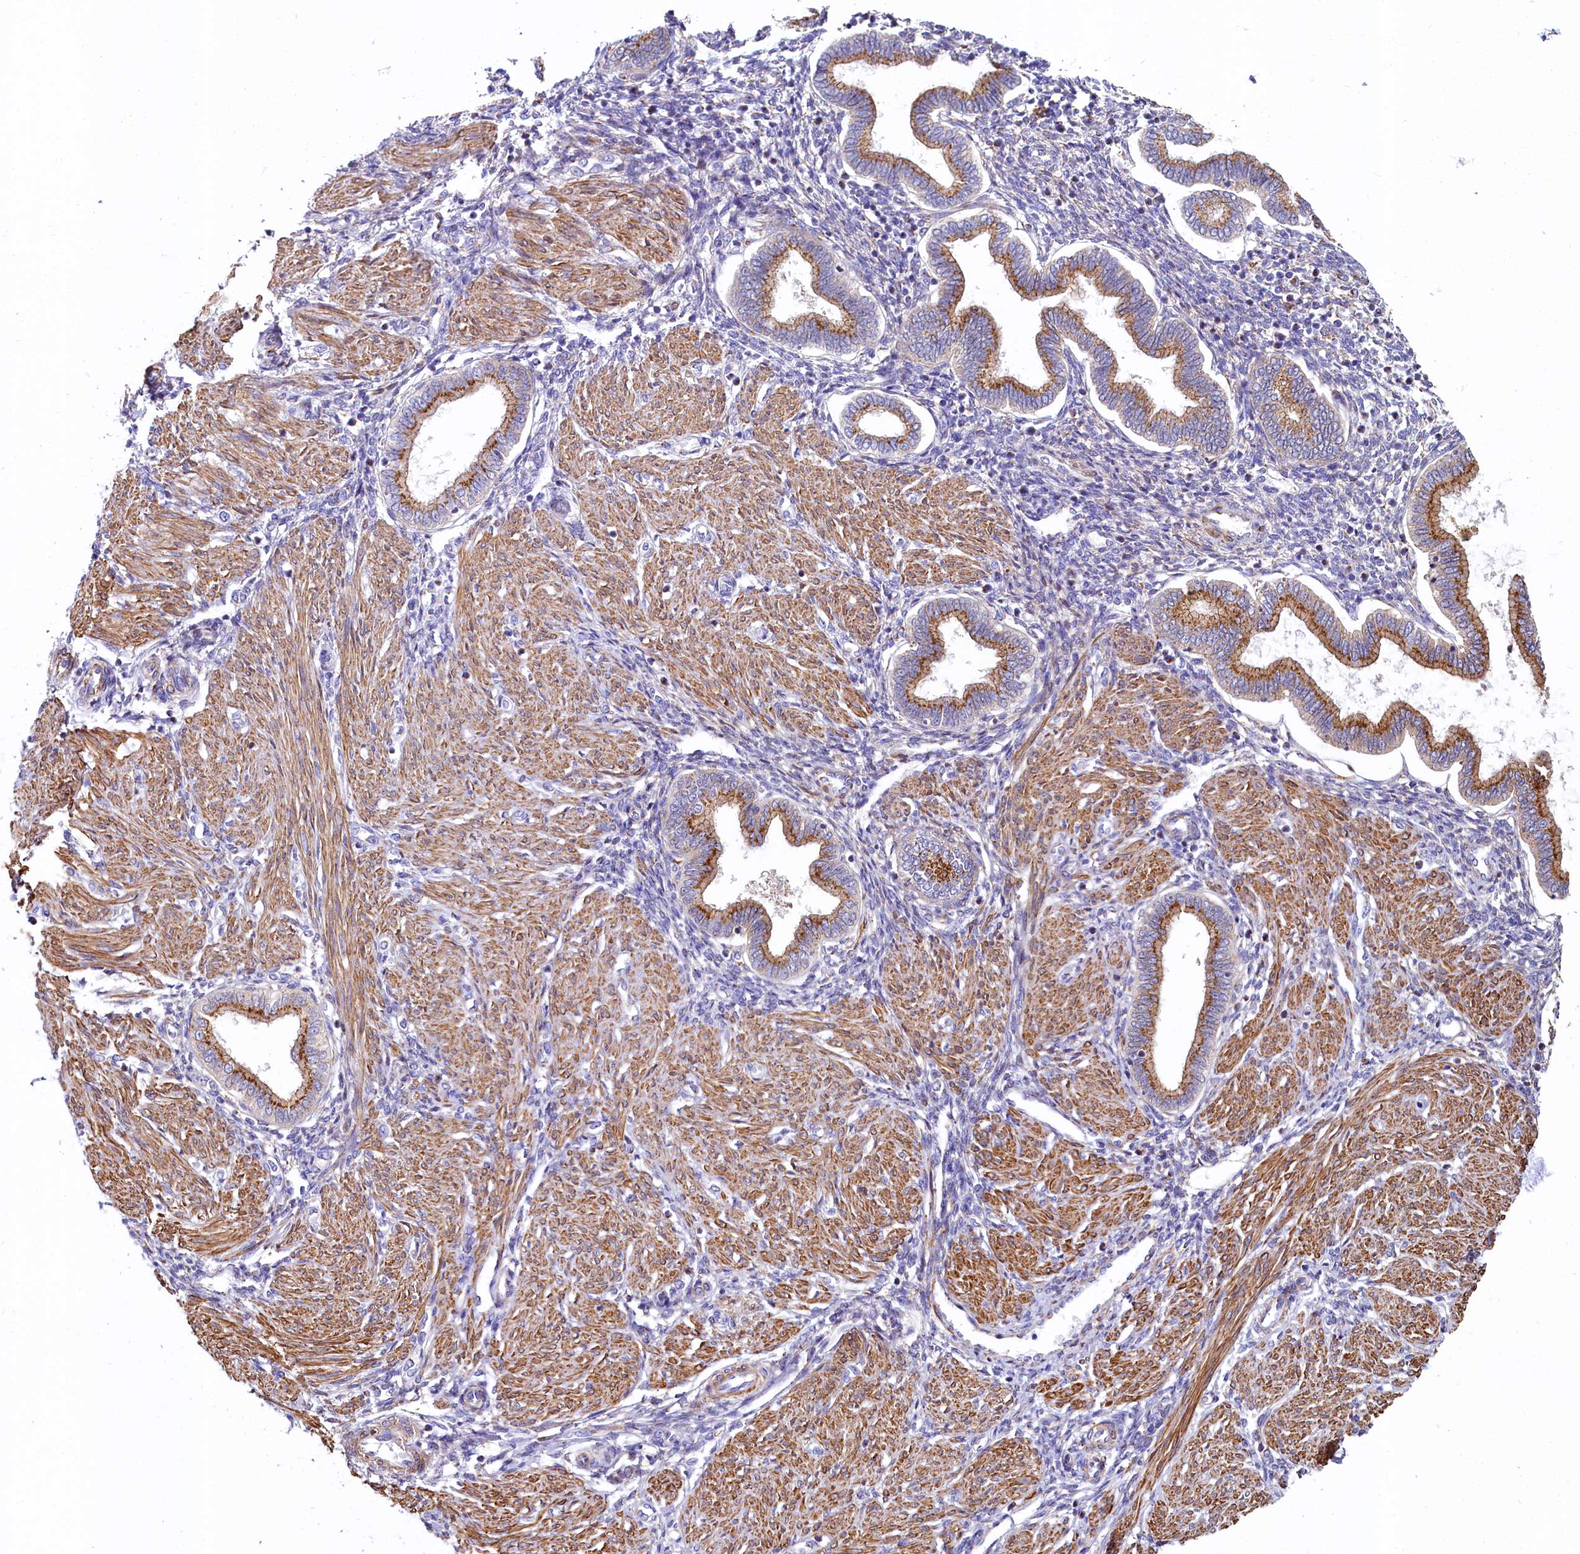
{"staining": {"intensity": "strong", "quantity": "25%-75%", "location": "cytoplasmic/membranous"}, "tissue": "endometrium", "cell_type": "Cells in endometrial stroma", "image_type": "normal", "snomed": [{"axis": "morphology", "description": "Normal tissue, NOS"}, {"axis": "topography", "description": "Endometrium"}], "caption": "About 25%-75% of cells in endometrial stroma in normal human endometrium display strong cytoplasmic/membranous protein staining as visualized by brown immunohistochemical staining.", "gene": "BET1L", "patient": {"sex": "female", "age": 53}}